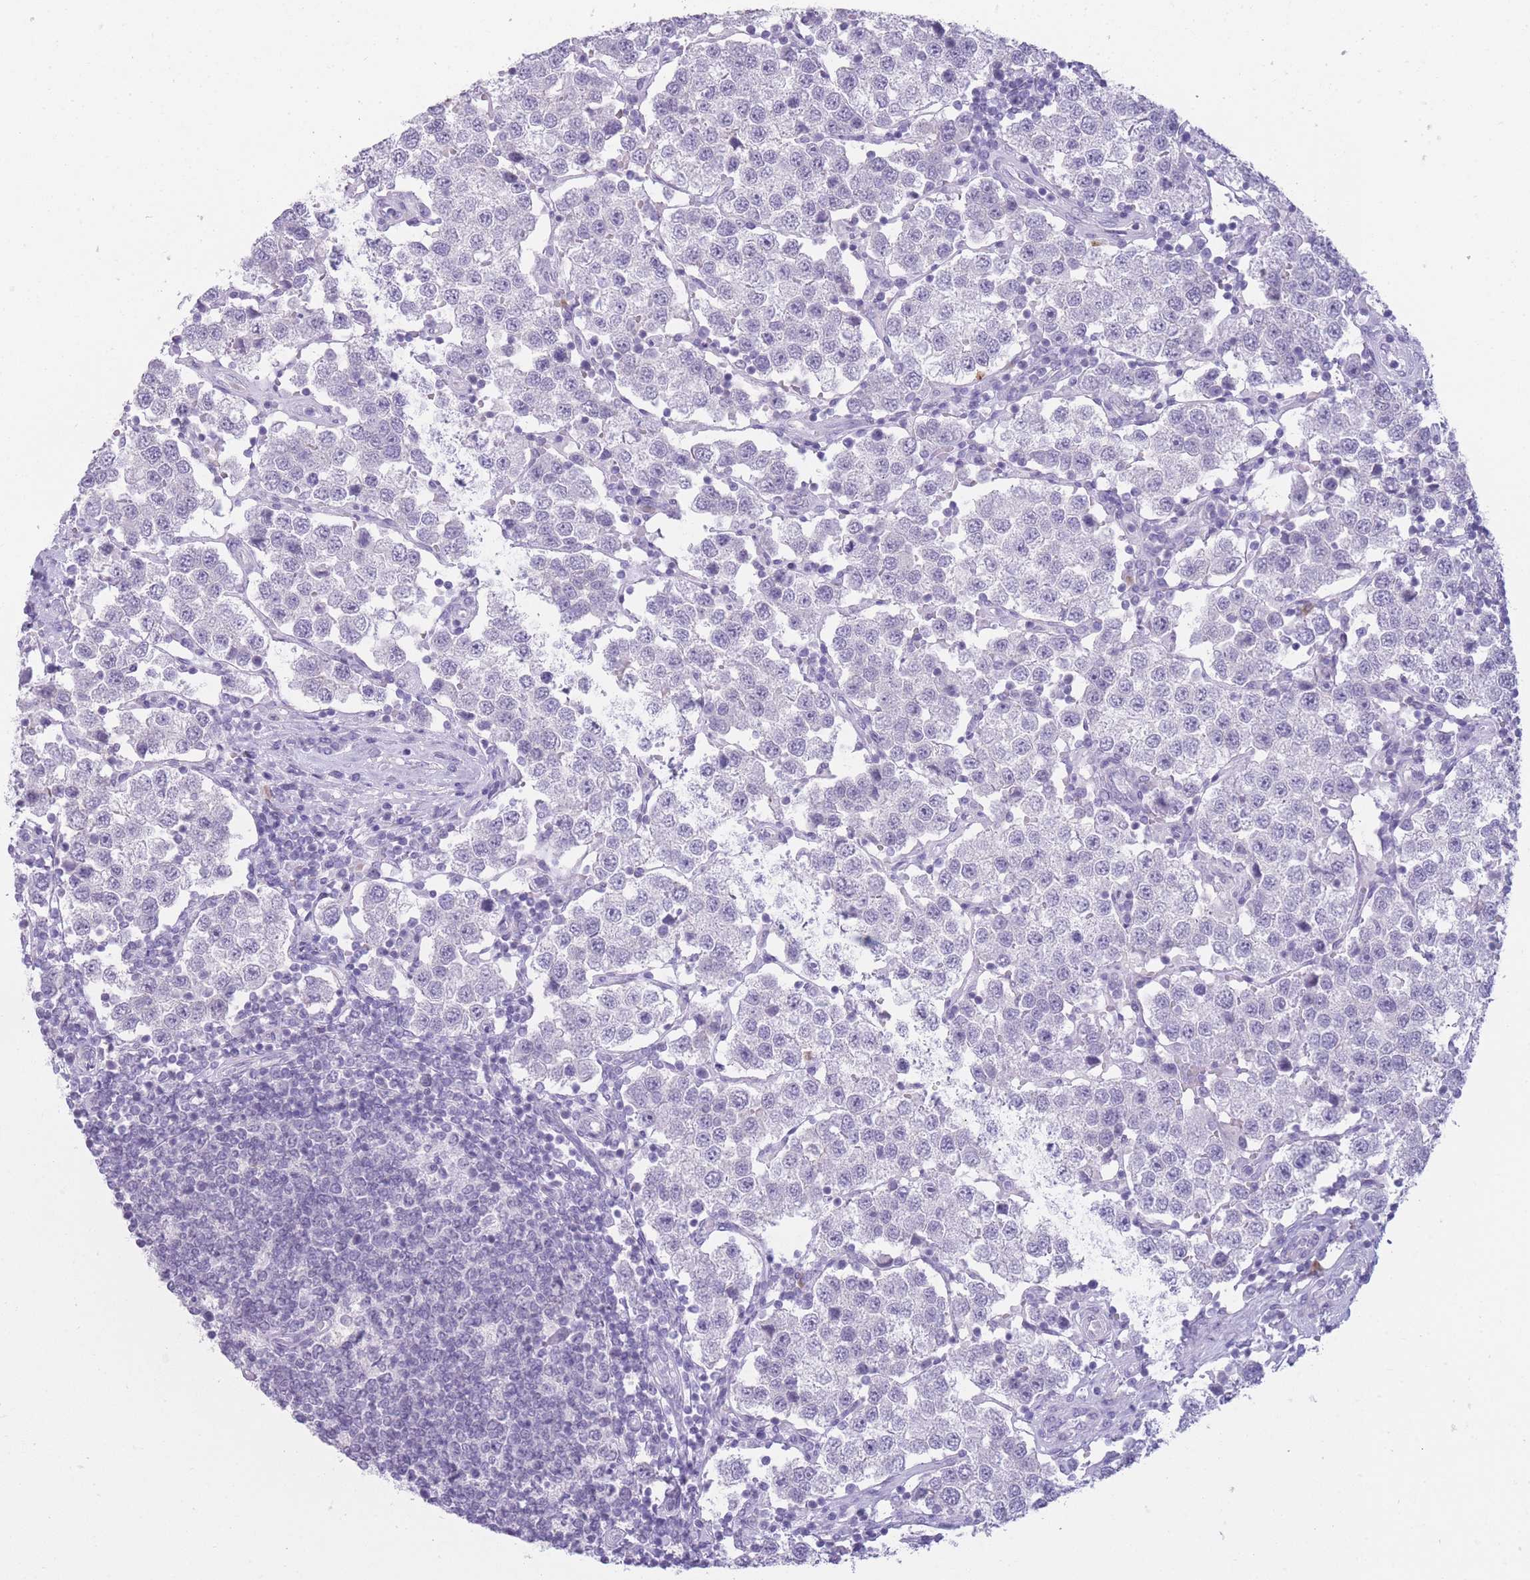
{"staining": {"intensity": "negative", "quantity": "none", "location": "none"}, "tissue": "testis cancer", "cell_type": "Tumor cells", "image_type": "cancer", "snomed": [{"axis": "morphology", "description": "Seminoma, NOS"}, {"axis": "topography", "description": "Testis"}], "caption": "Testis cancer (seminoma) was stained to show a protein in brown. There is no significant staining in tumor cells.", "gene": "DCANP1", "patient": {"sex": "male", "age": 37}}